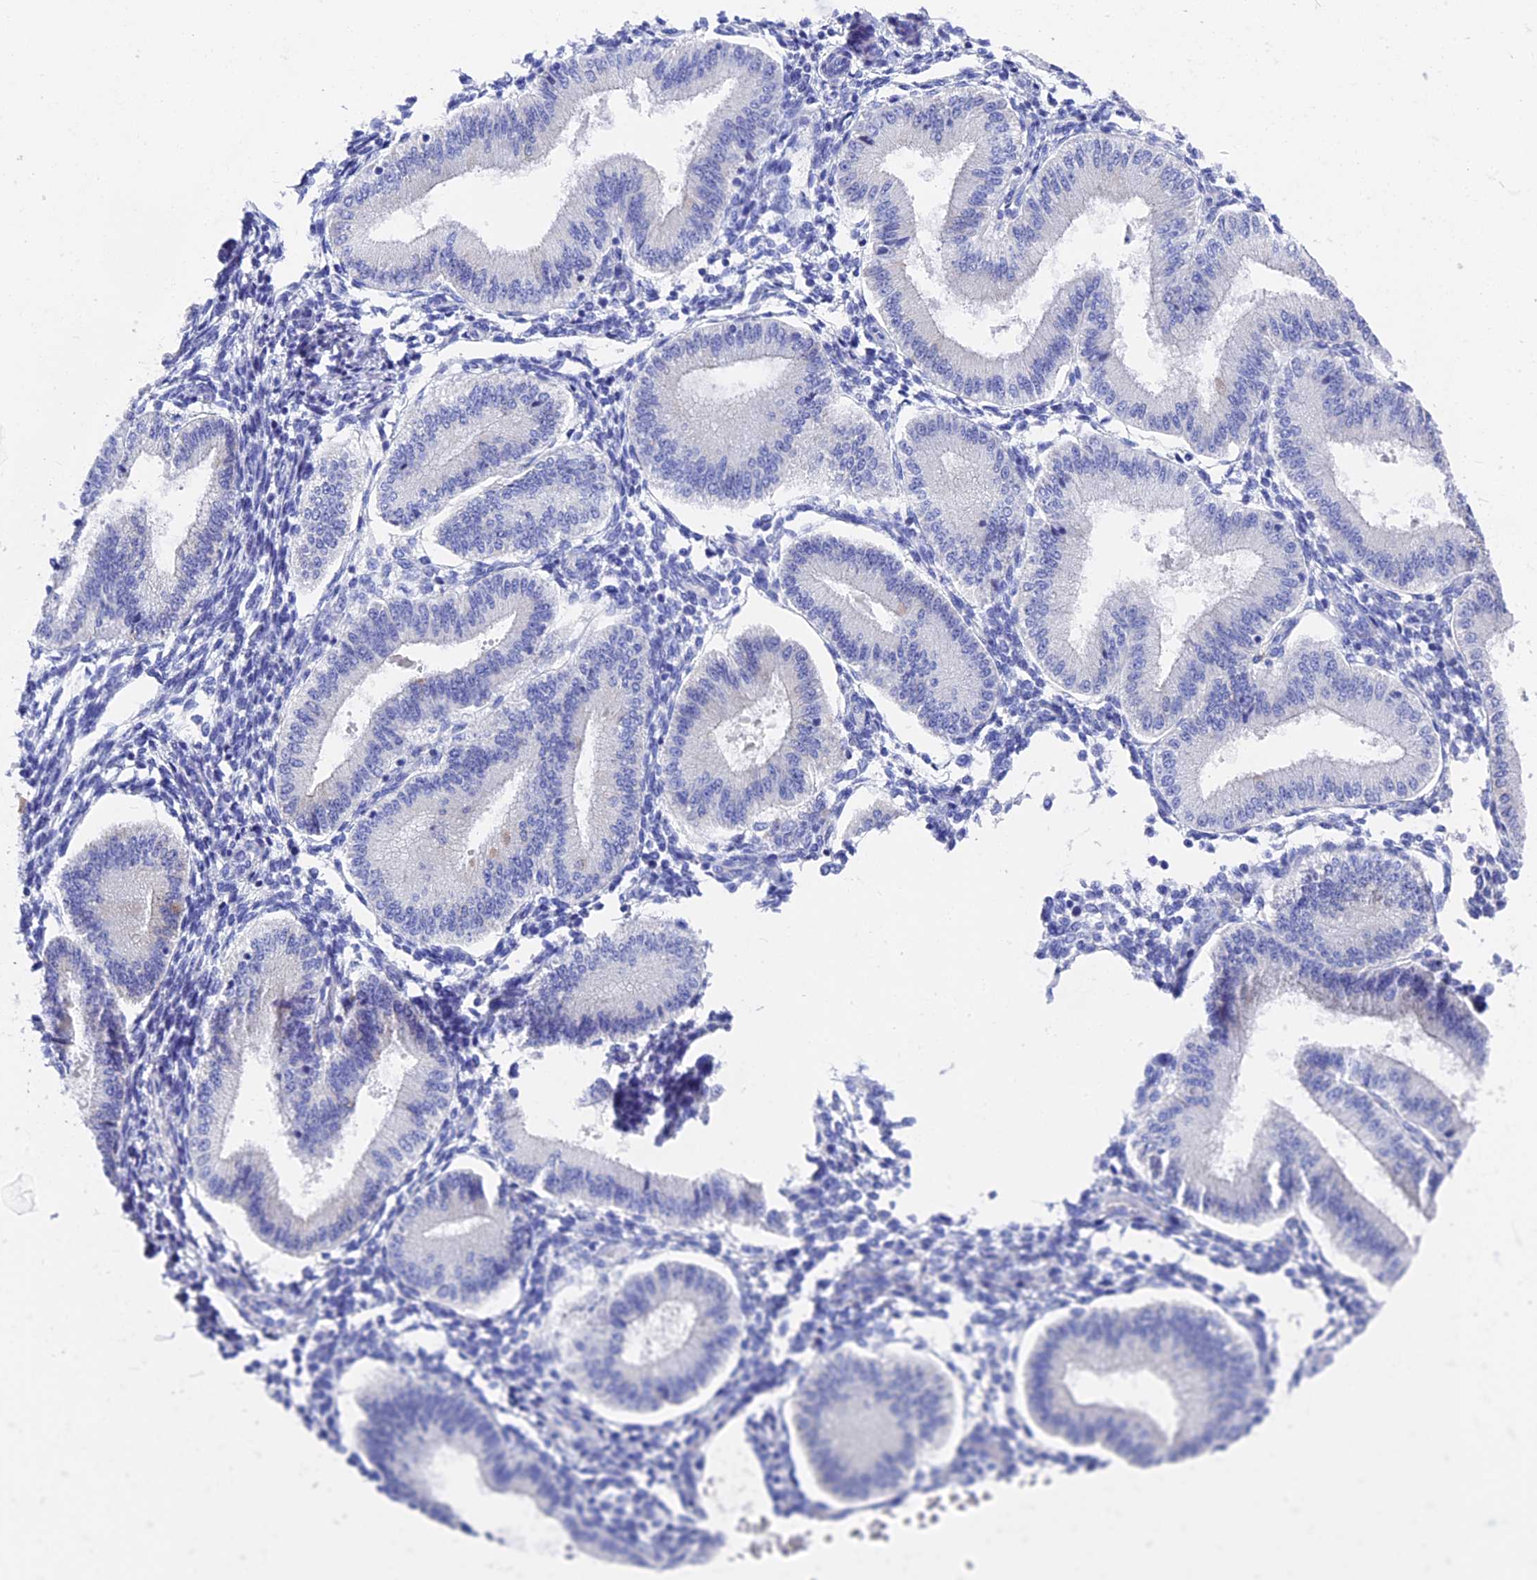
{"staining": {"intensity": "negative", "quantity": "none", "location": "none"}, "tissue": "endometrium", "cell_type": "Cells in endometrial stroma", "image_type": "normal", "snomed": [{"axis": "morphology", "description": "Normal tissue, NOS"}, {"axis": "topography", "description": "Endometrium"}], "caption": "IHC of normal human endometrium displays no expression in cells in endometrial stroma.", "gene": "VPS33B", "patient": {"sex": "female", "age": 39}}